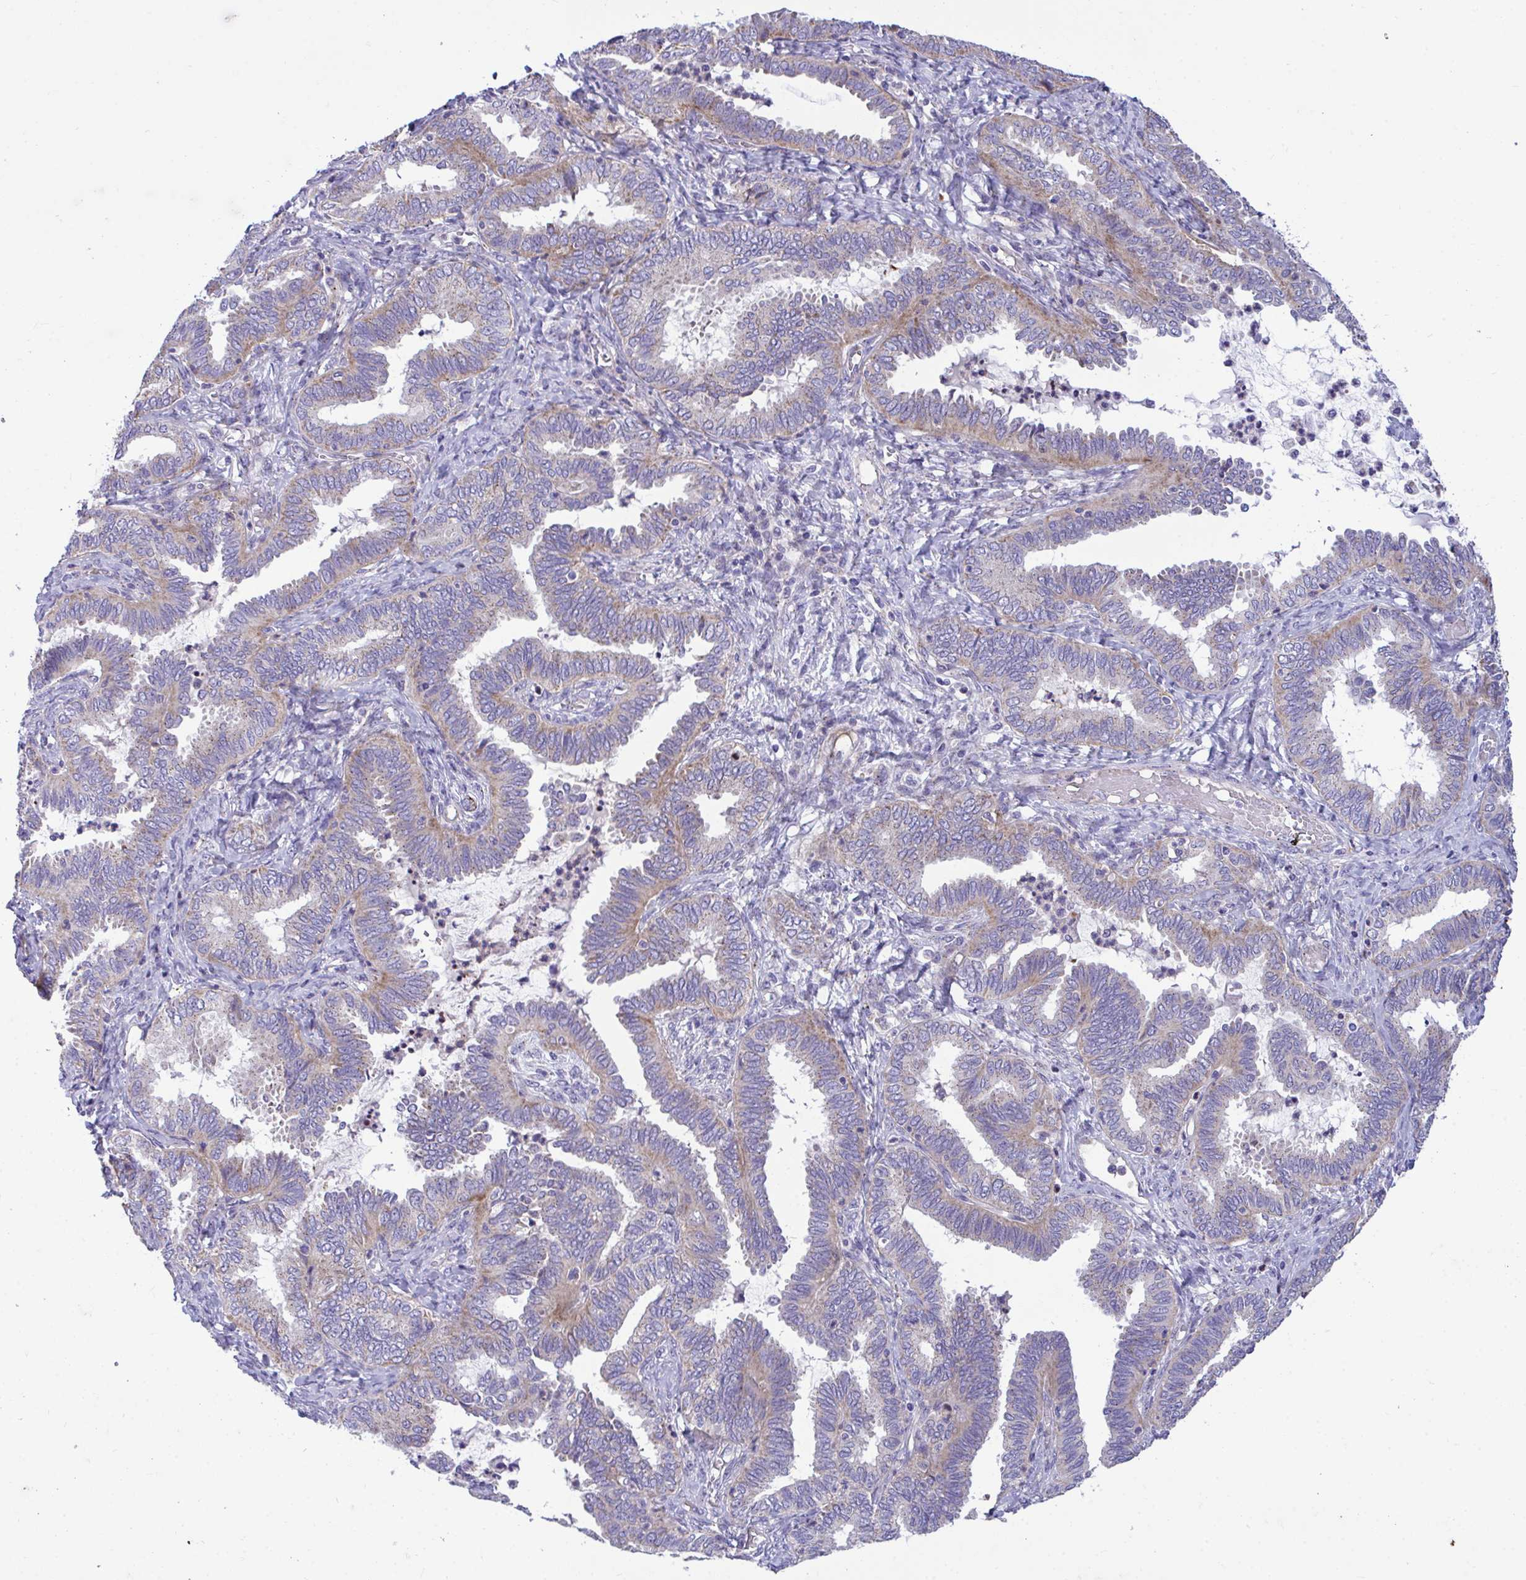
{"staining": {"intensity": "negative", "quantity": "none", "location": "none"}, "tissue": "ovarian cancer", "cell_type": "Tumor cells", "image_type": "cancer", "snomed": [{"axis": "morphology", "description": "Carcinoma, endometroid"}, {"axis": "topography", "description": "Ovary"}], "caption": "The image shows no significant staining in tumor cells of endometroid carcinoma (ovarian).", "gene": "MRPS16", "patient": {"sex": "female", "age": 70}}